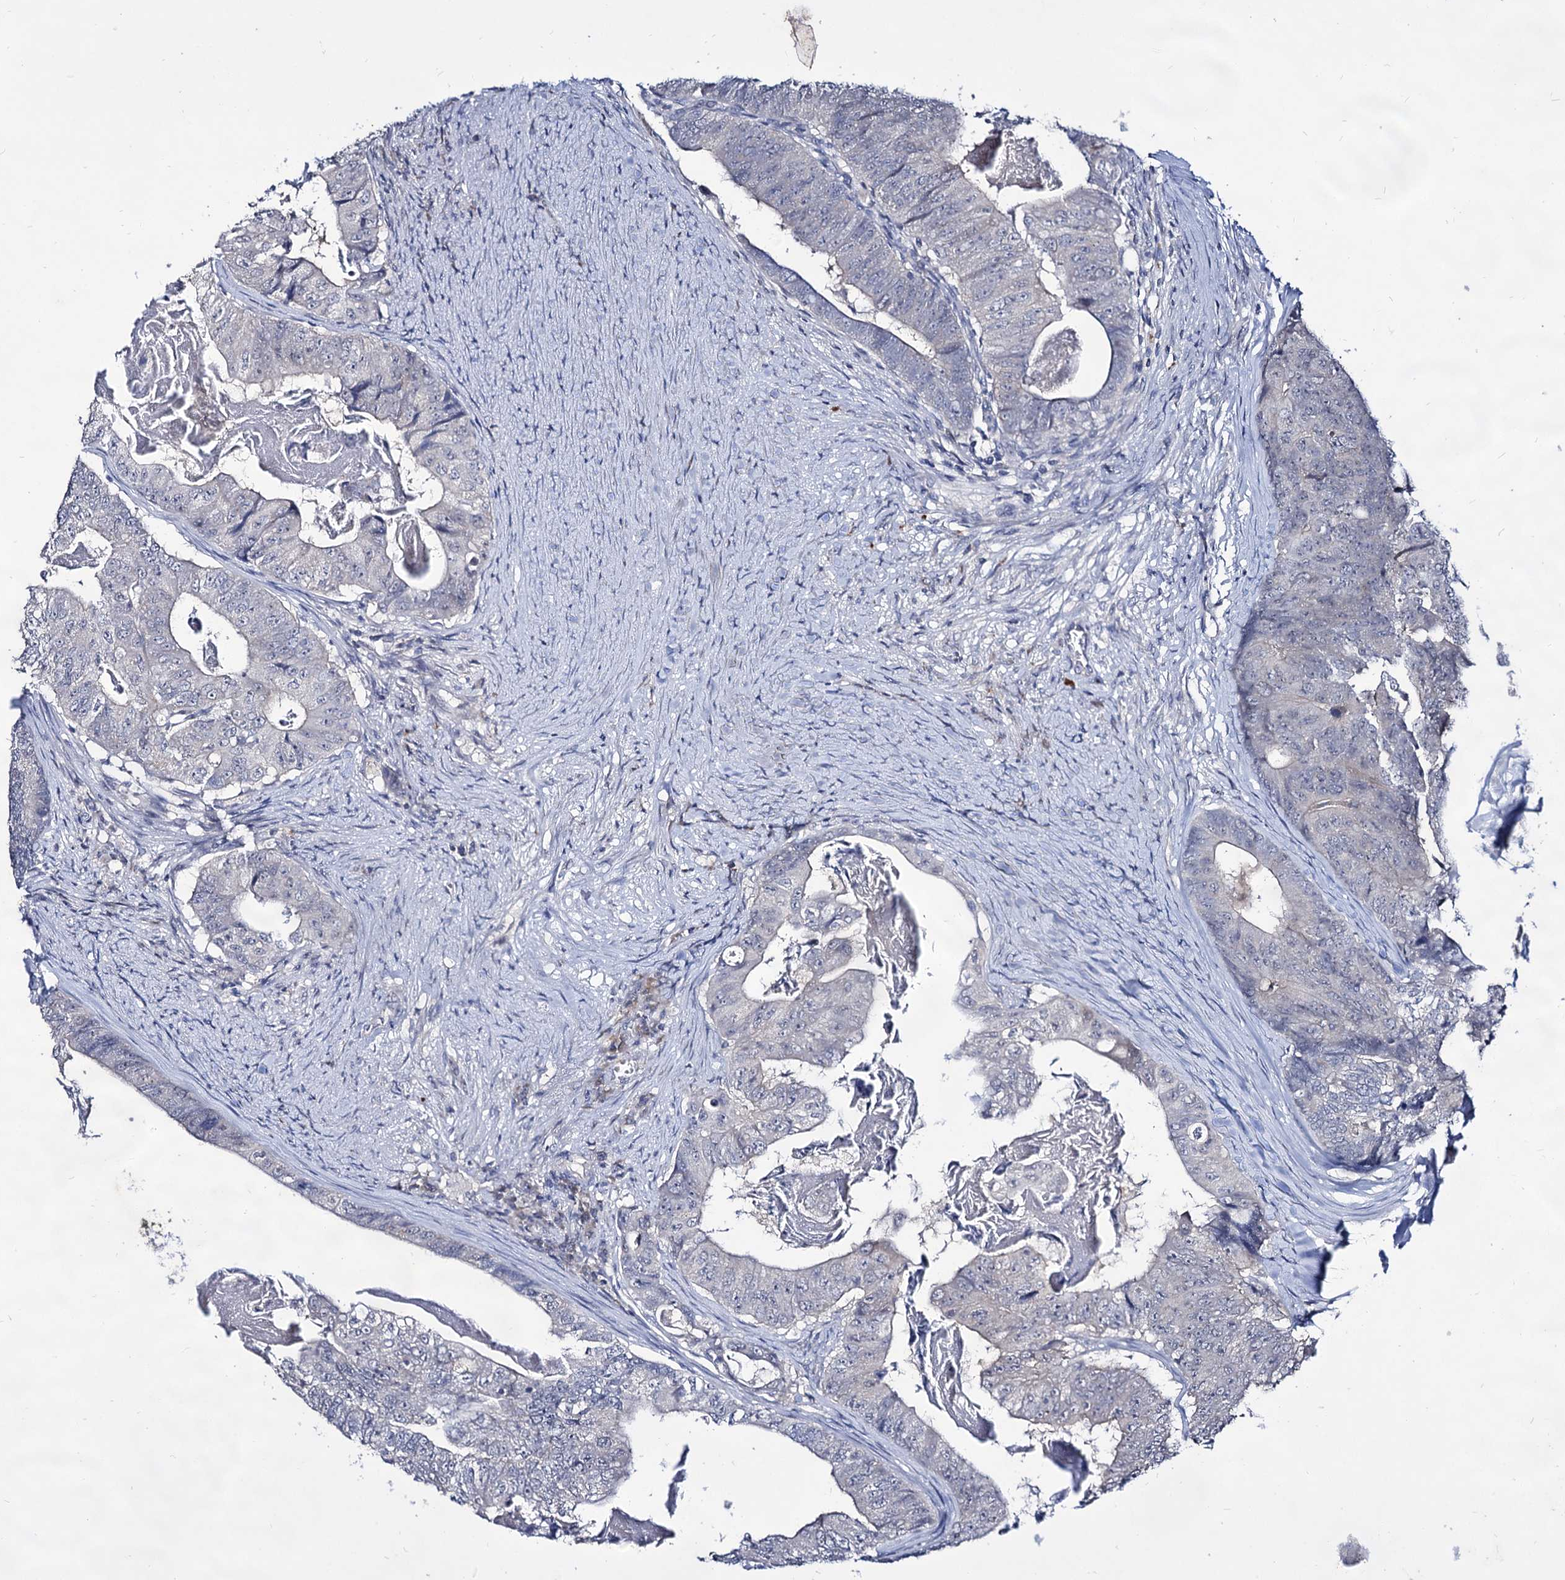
{"staining": {"intensity": "negative", "quantity": "none", "location": "none"}, "tissue": "colorectal cancer", "cell_type": "Tumor cells", "image_type": "cancer", "snomed": [{"axis": "morphology", "description": "Adenocarcinoma, NOS"}, {"axis": "topography", "description": "Colon"}], "caption": "A histopathology image of human colorectal adenocarcinoma is negative for staining in tumor cells.", "gene": "ARFIP2", "patient": {"sex": "female", "age": 67}}